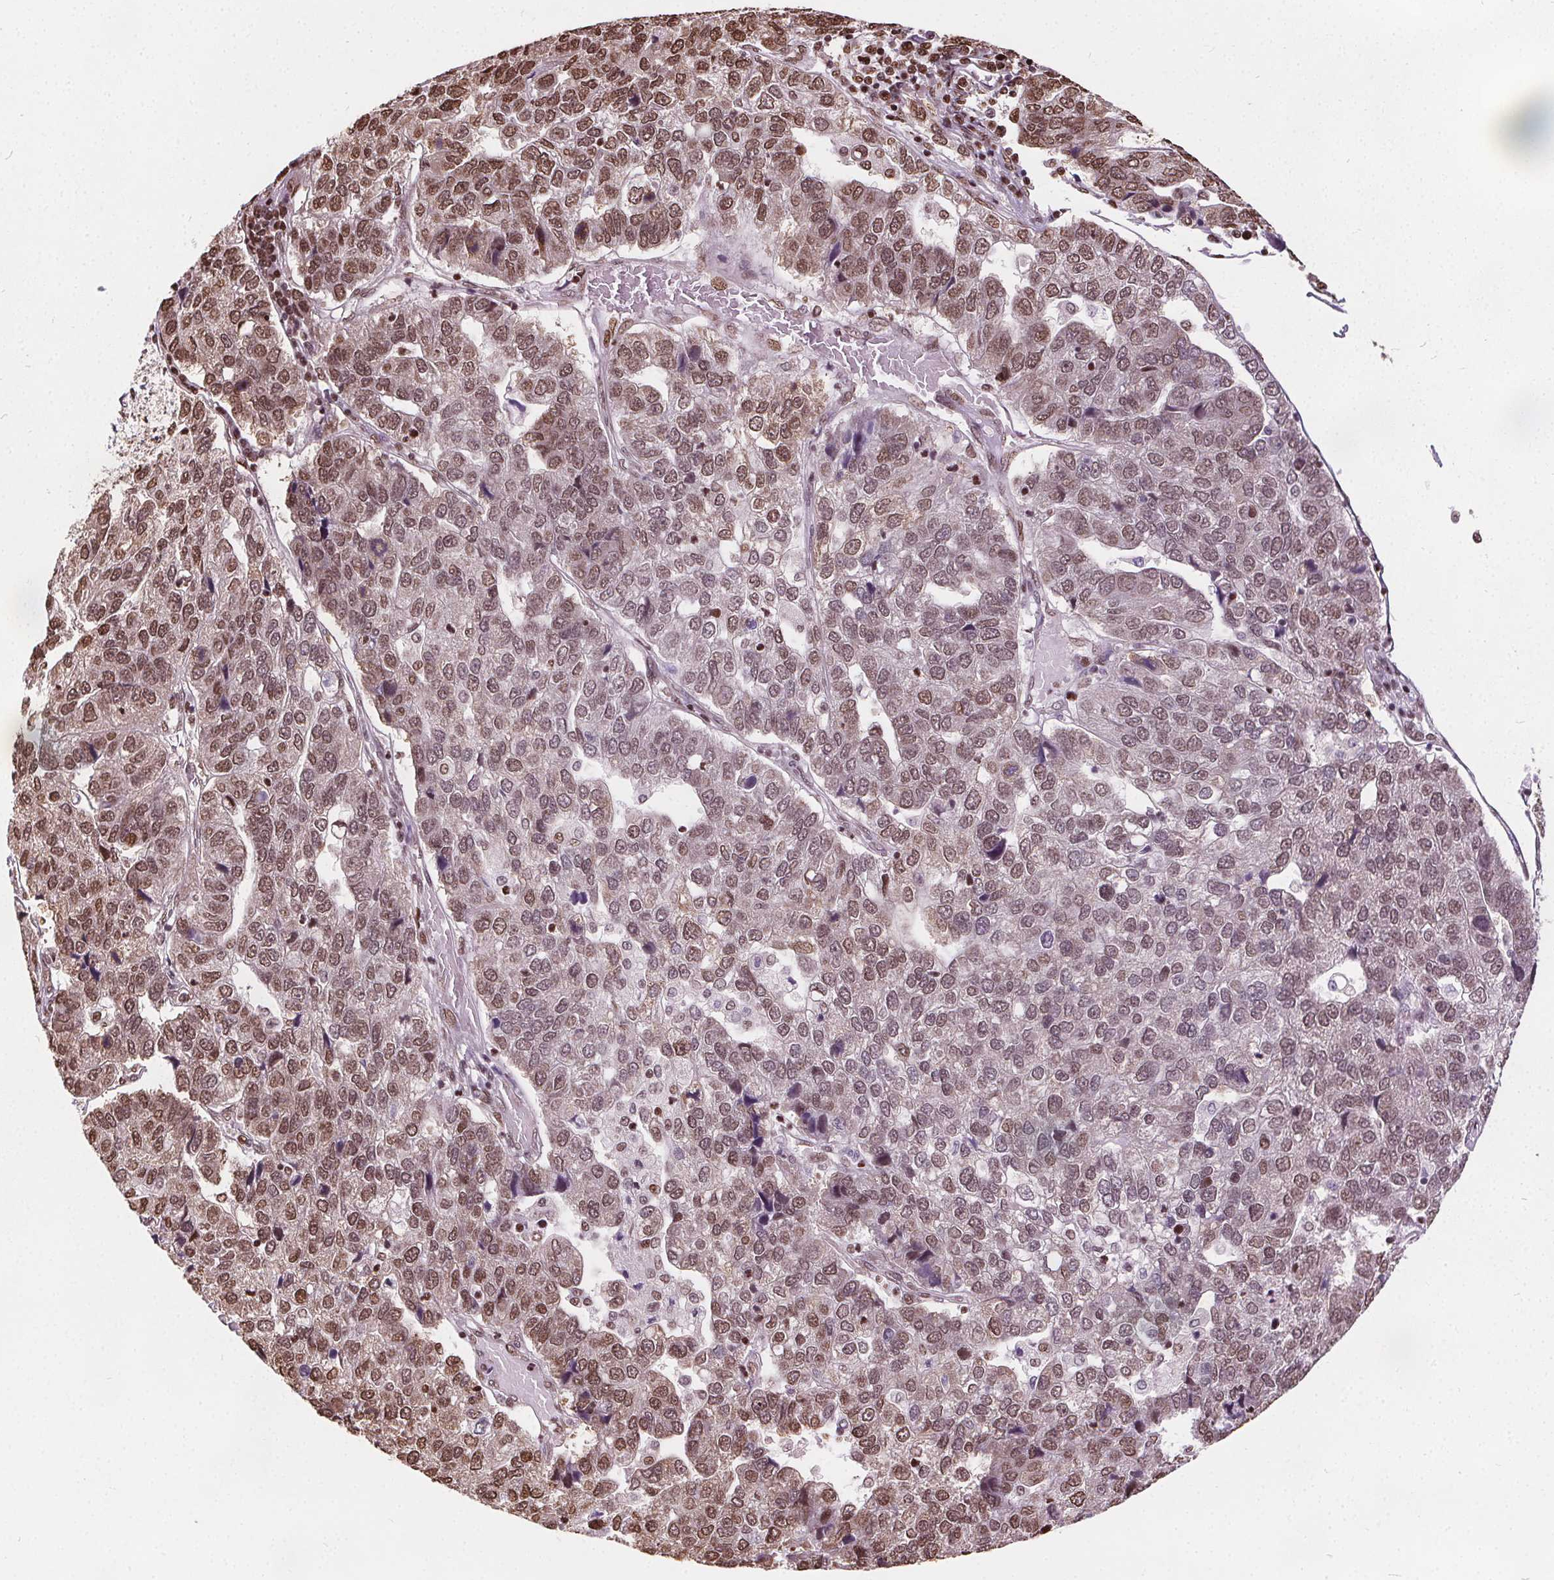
{"staining": {"intensity": "moderate", "quantity": ">75%", "location": "nuclear"}, "tissue": "pancreatic cancer", "cell_type": "Tumor cells", "image_type": "cancer", "snomed": [{"axis": "morphology", "description": "Adenocarcinoma, NOS"}, {"axis": "topography", "description": "Pancreas"}], "caption": "Pancreatic cancer (adenocarcinoma) stained with a brown dye demonstrates moderate nuclear positive staining in approximately >75% of tumor cells.", "gene": "ISLR2", "patient": {"sex": "female", "age": 61}}